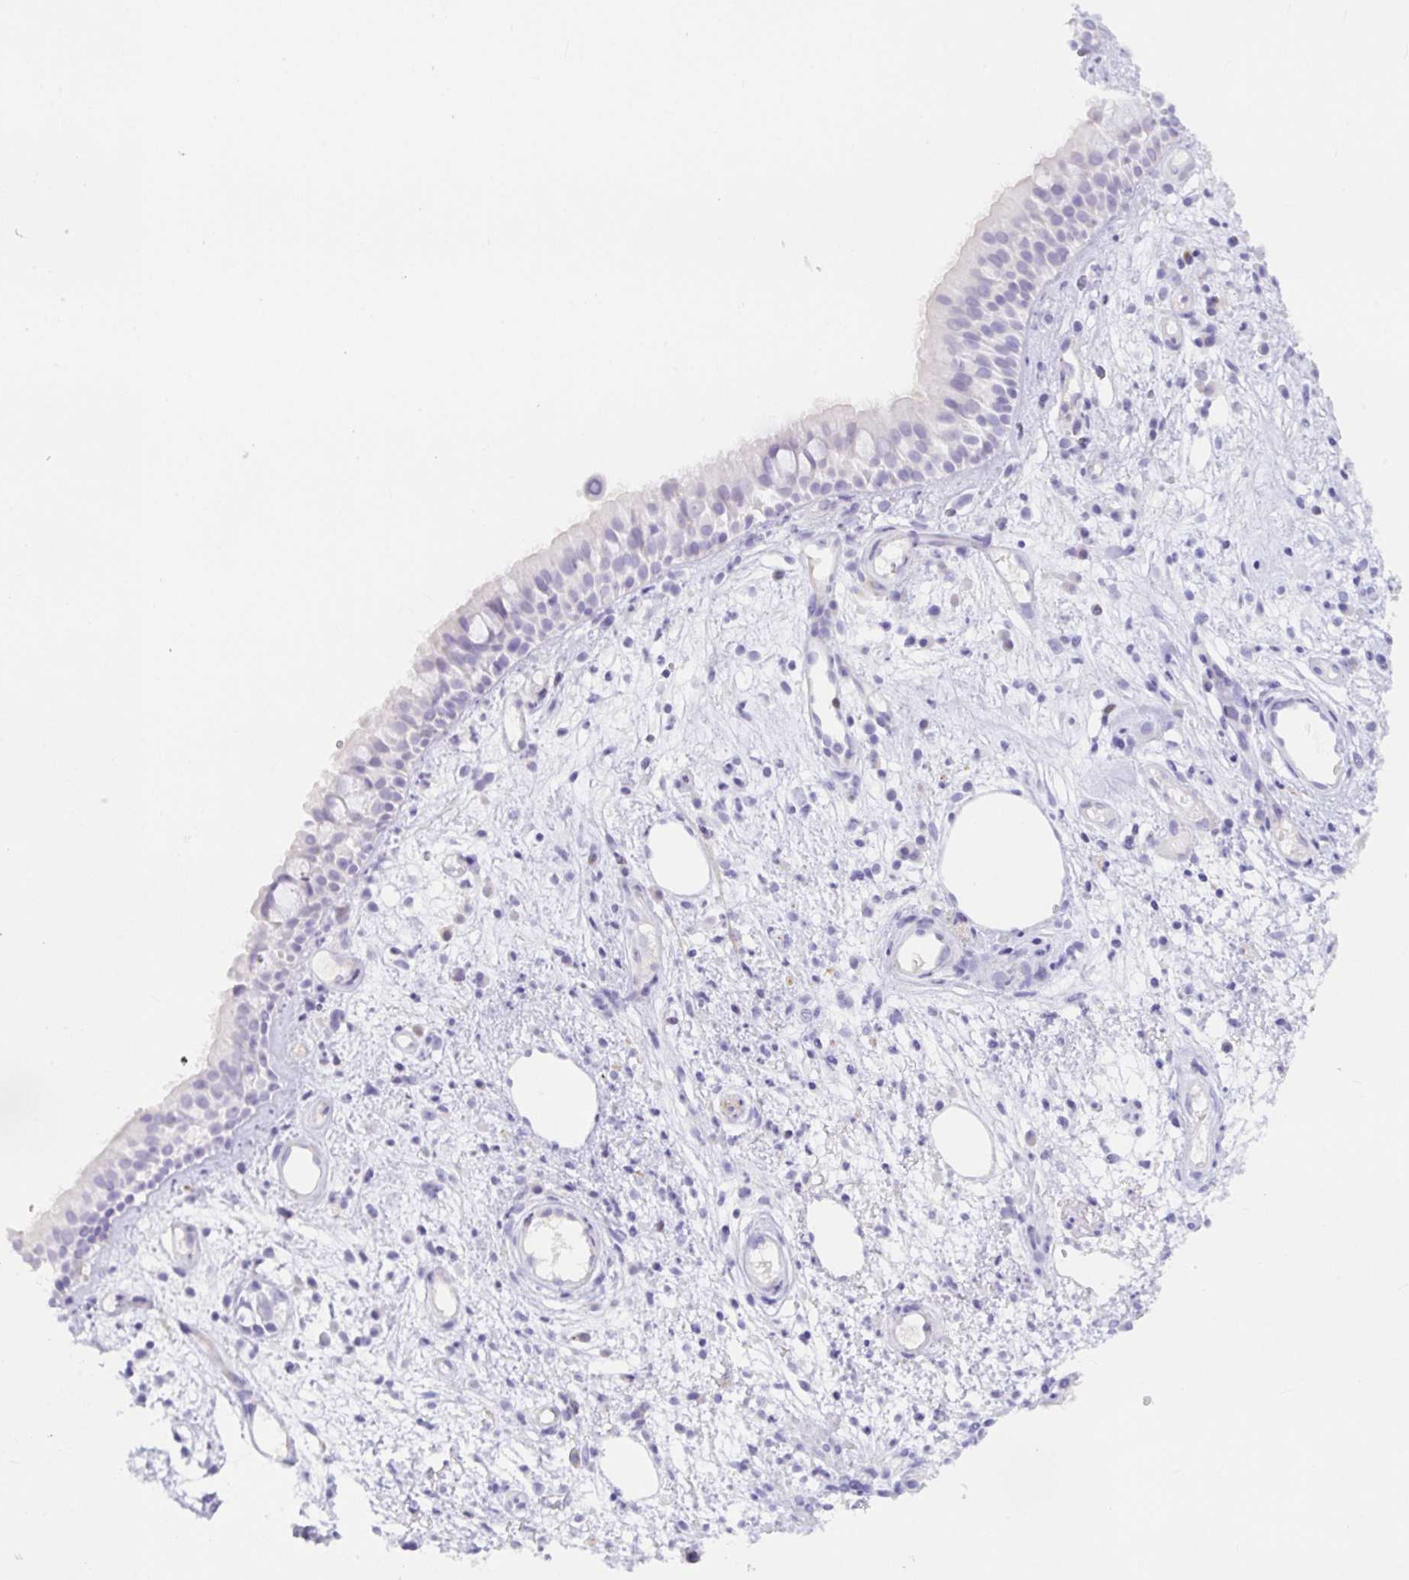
{"staining": {"intensity": "negative", "quantity": "none", "location": "none"}, "tissue": "nasopharynx", "cell_type": "Respiratory epithelial cells", "image_type": "normal", "snomed": [{"axis": "morphology", "description": "Normal tissue, NOS"}, {"axis": "morphology", "description": "Inflammation, NOS"}, {"axis": "topography", "description": "Nasopharynx"}], "caption": "Immunohistochemistry image of normal nasopharynx stained for a protein (brown), which displays no staining in respiratory epithelial cells. The staining is performed using DAB brown chromogen with nuclei counter-stained in using hematoxylin.", "gene": "PLA2G1B", "patient": {"sex": "male", "age": 54}}